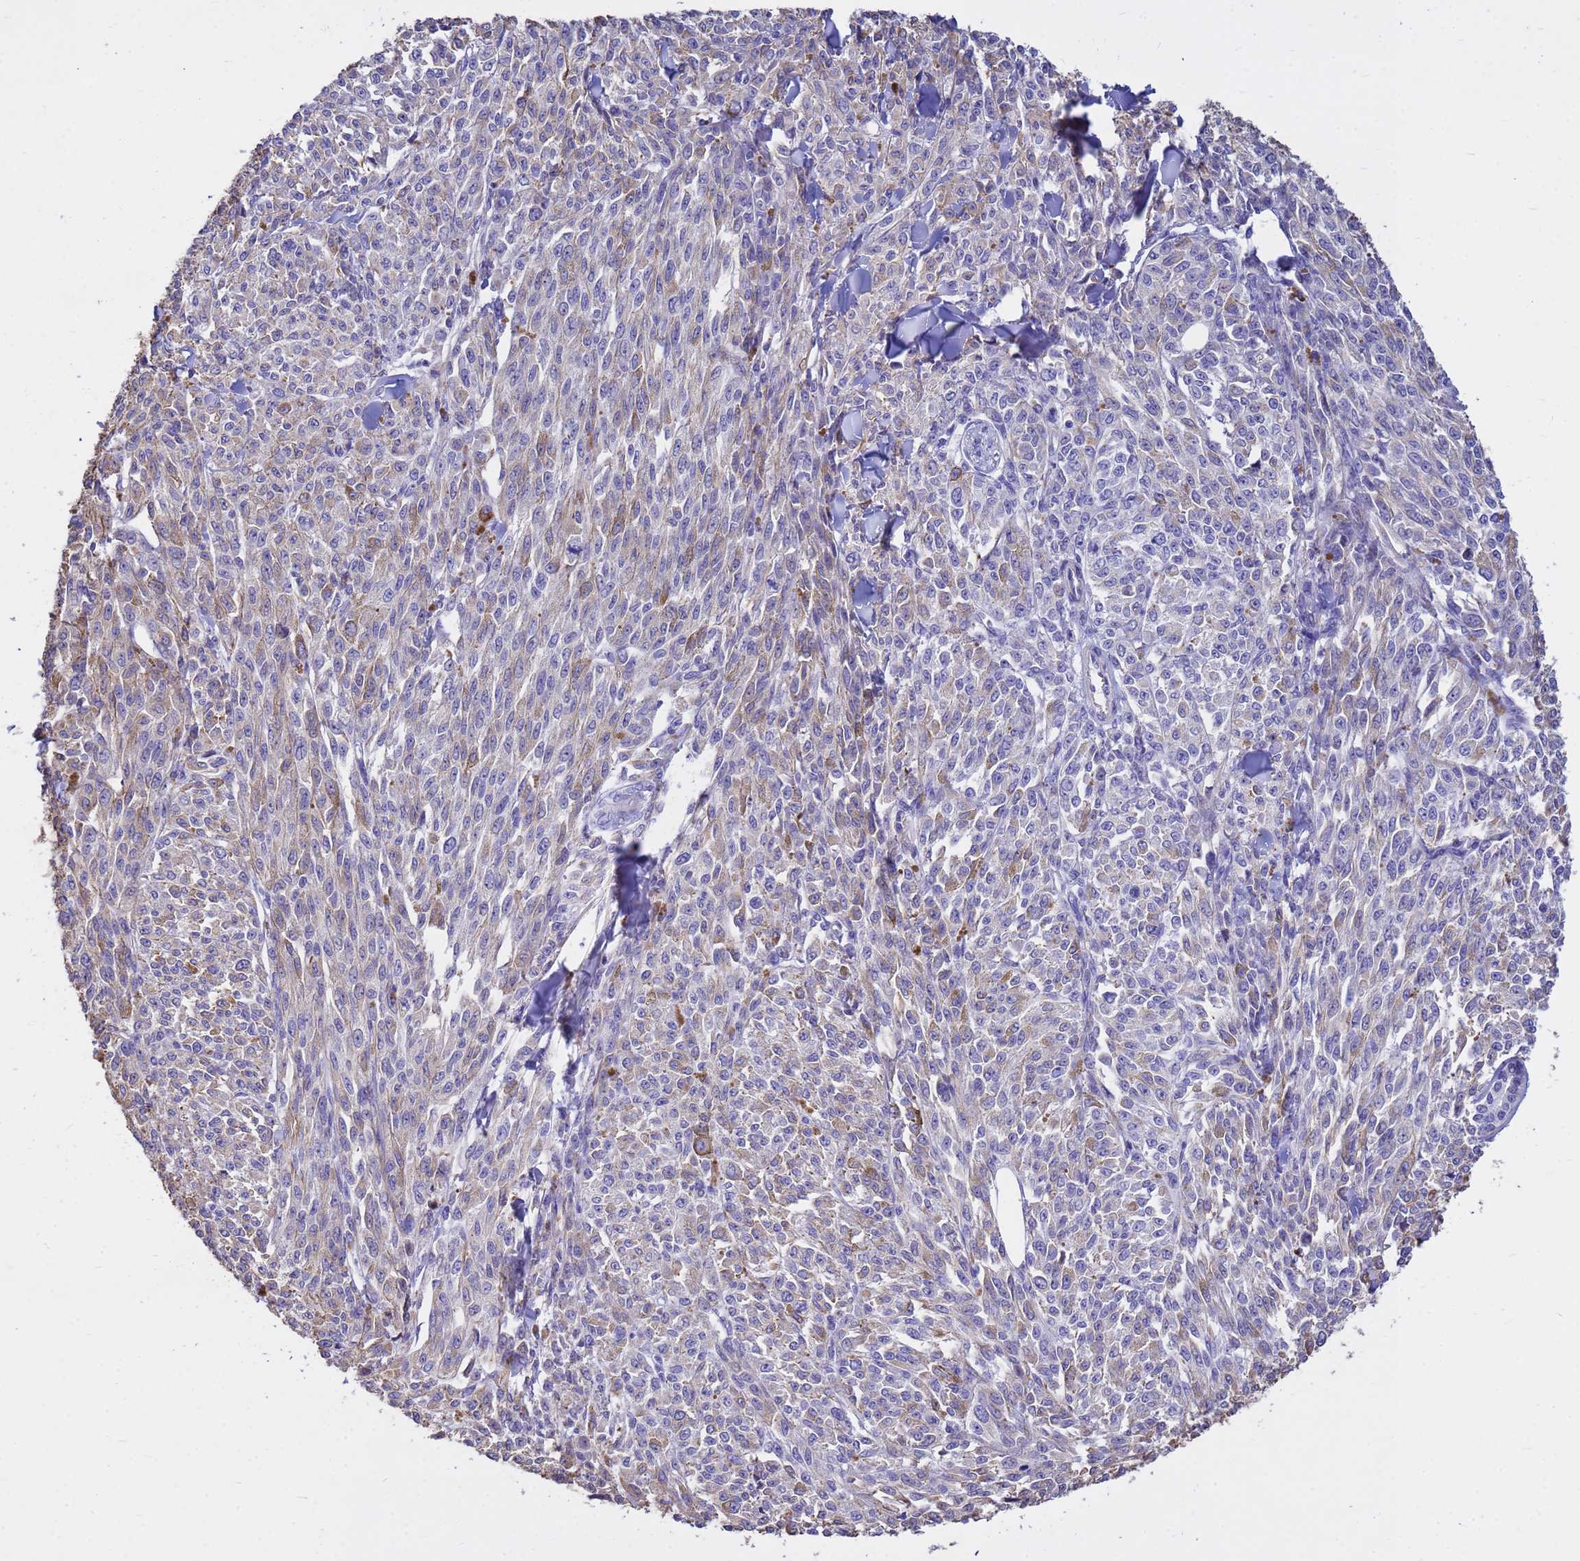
{"staining": {"intensity": "moderate", "quantity": "<25%", "location": "cytoplasmic/membranous"}, "tissue": "melanoma", "cell_type": "Tumor cells", "image_type": "cancer", "snomed": [{"axis": "morphology", "description": "Malignant melanoma, NOS"}, {"axis": "topography", "description": "Skin"}], "caption": "Melanoma stained for a protein (brown) demonstrates moderate cytoplasmic/membranous positive expression in about <25% of tumor cells.", "gene": "TCEAL3", "patient": {"sex": "female", "age": 52}}